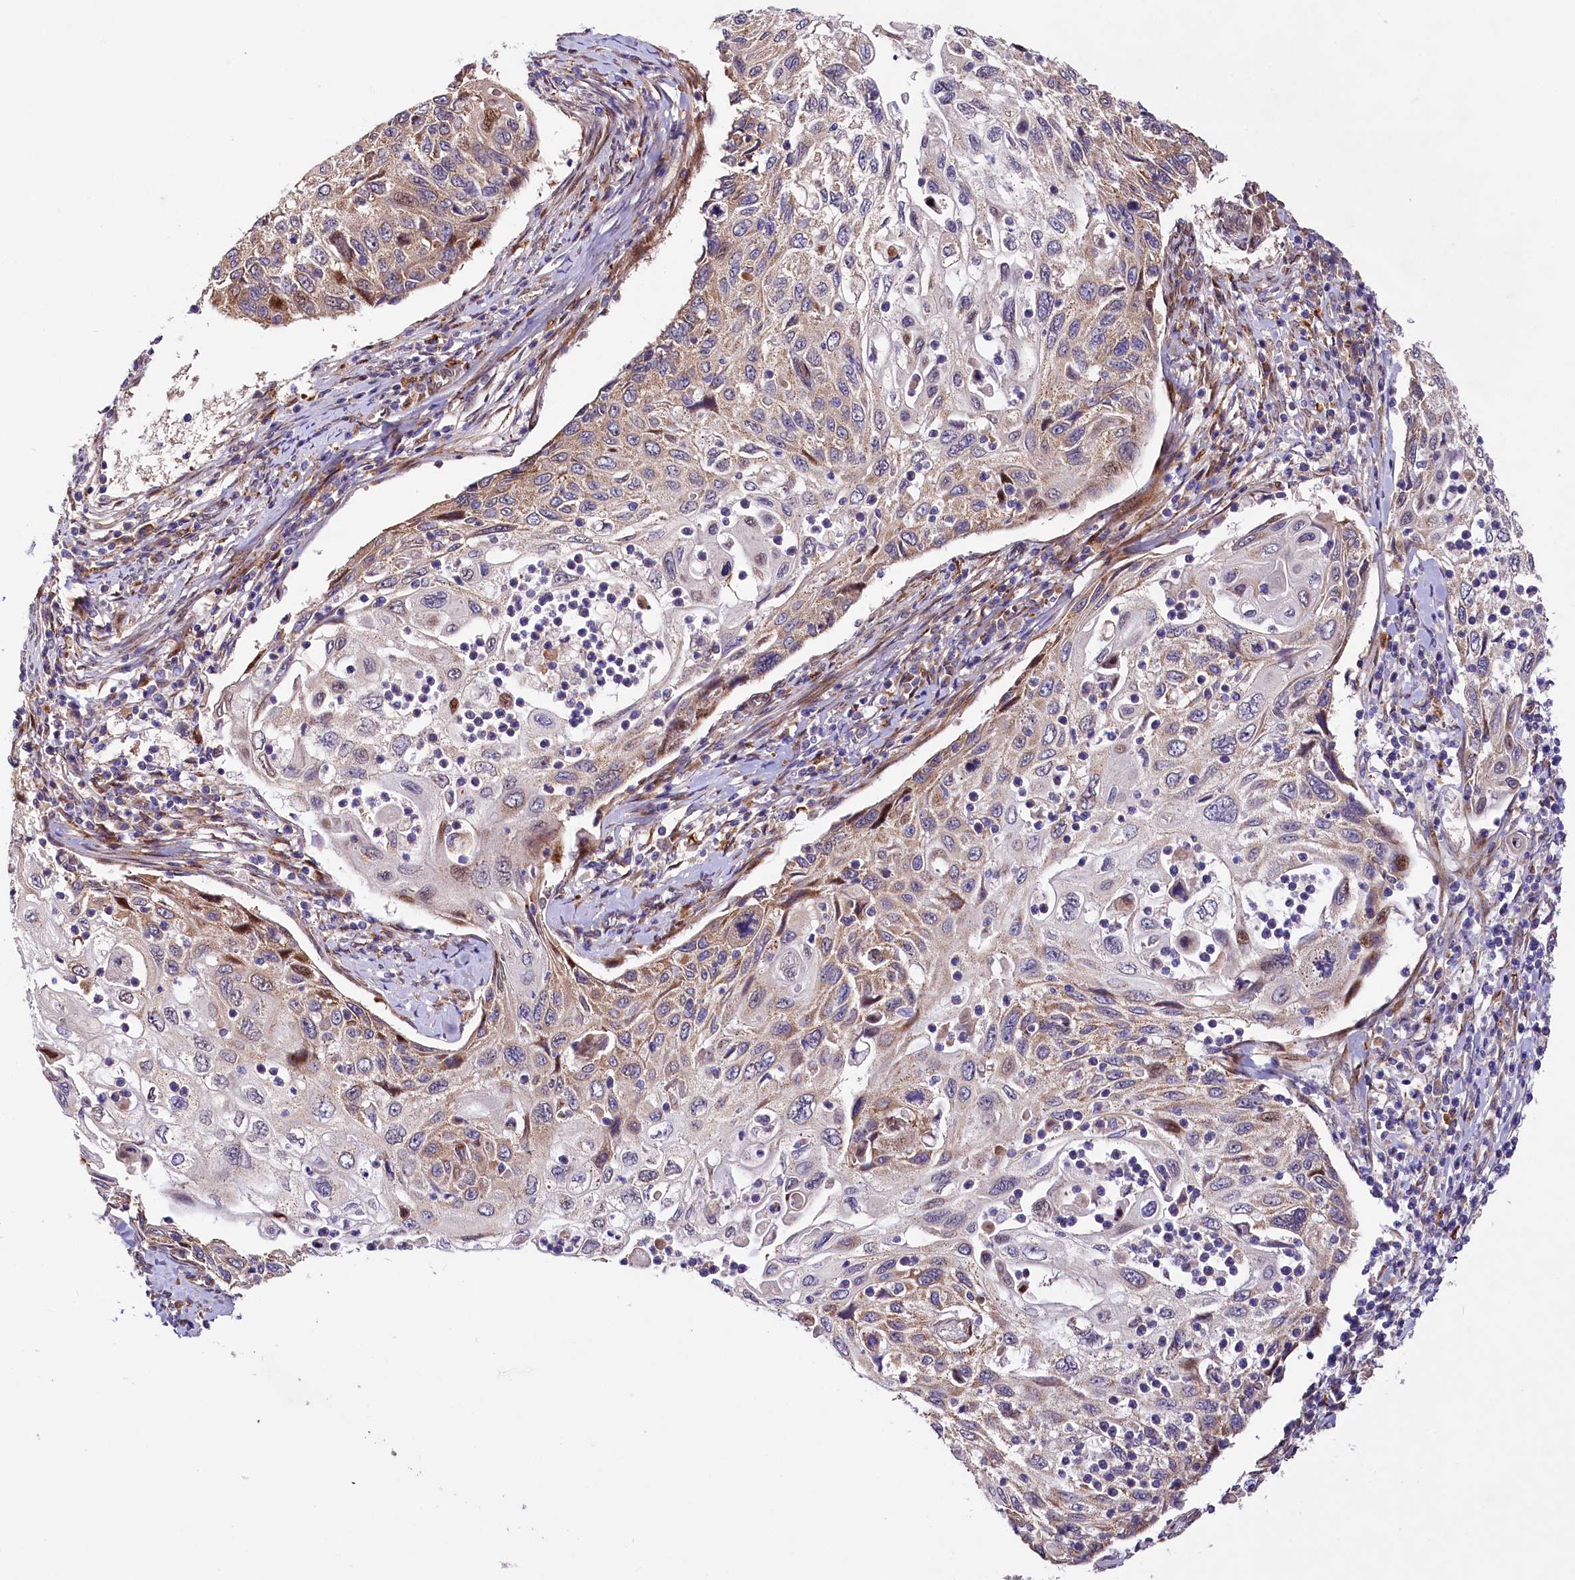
{"staining": {"intensity": "moderate", "quantity": "<25%", "location": "cytoplasmic/membranous,nuclear"}, "tissue": "cervical cancer", "cell_type": "Tumor cells", "image_type": "cancer", "snomed": [{"axis": "morphology", "description": "Squamous cell carcinoma, NOS"}, {"axis": "topography", "description": "Cervix"}], "caption": "Brown immunohistochemical staining in human cervical cancer (squamous cell carcinoma) reveals moderate cytoplasmic/membranous and nuclear expression in approximately <25% of tumor cells. The protein is stained brown, and the nuclei are stained in blue (DAB (3,3'-diaminobenzidine) IHC with brightfield microscopy, high magnification).", "gene": "PDZRN3", "patient": {"sex": "female", "age": 70}}